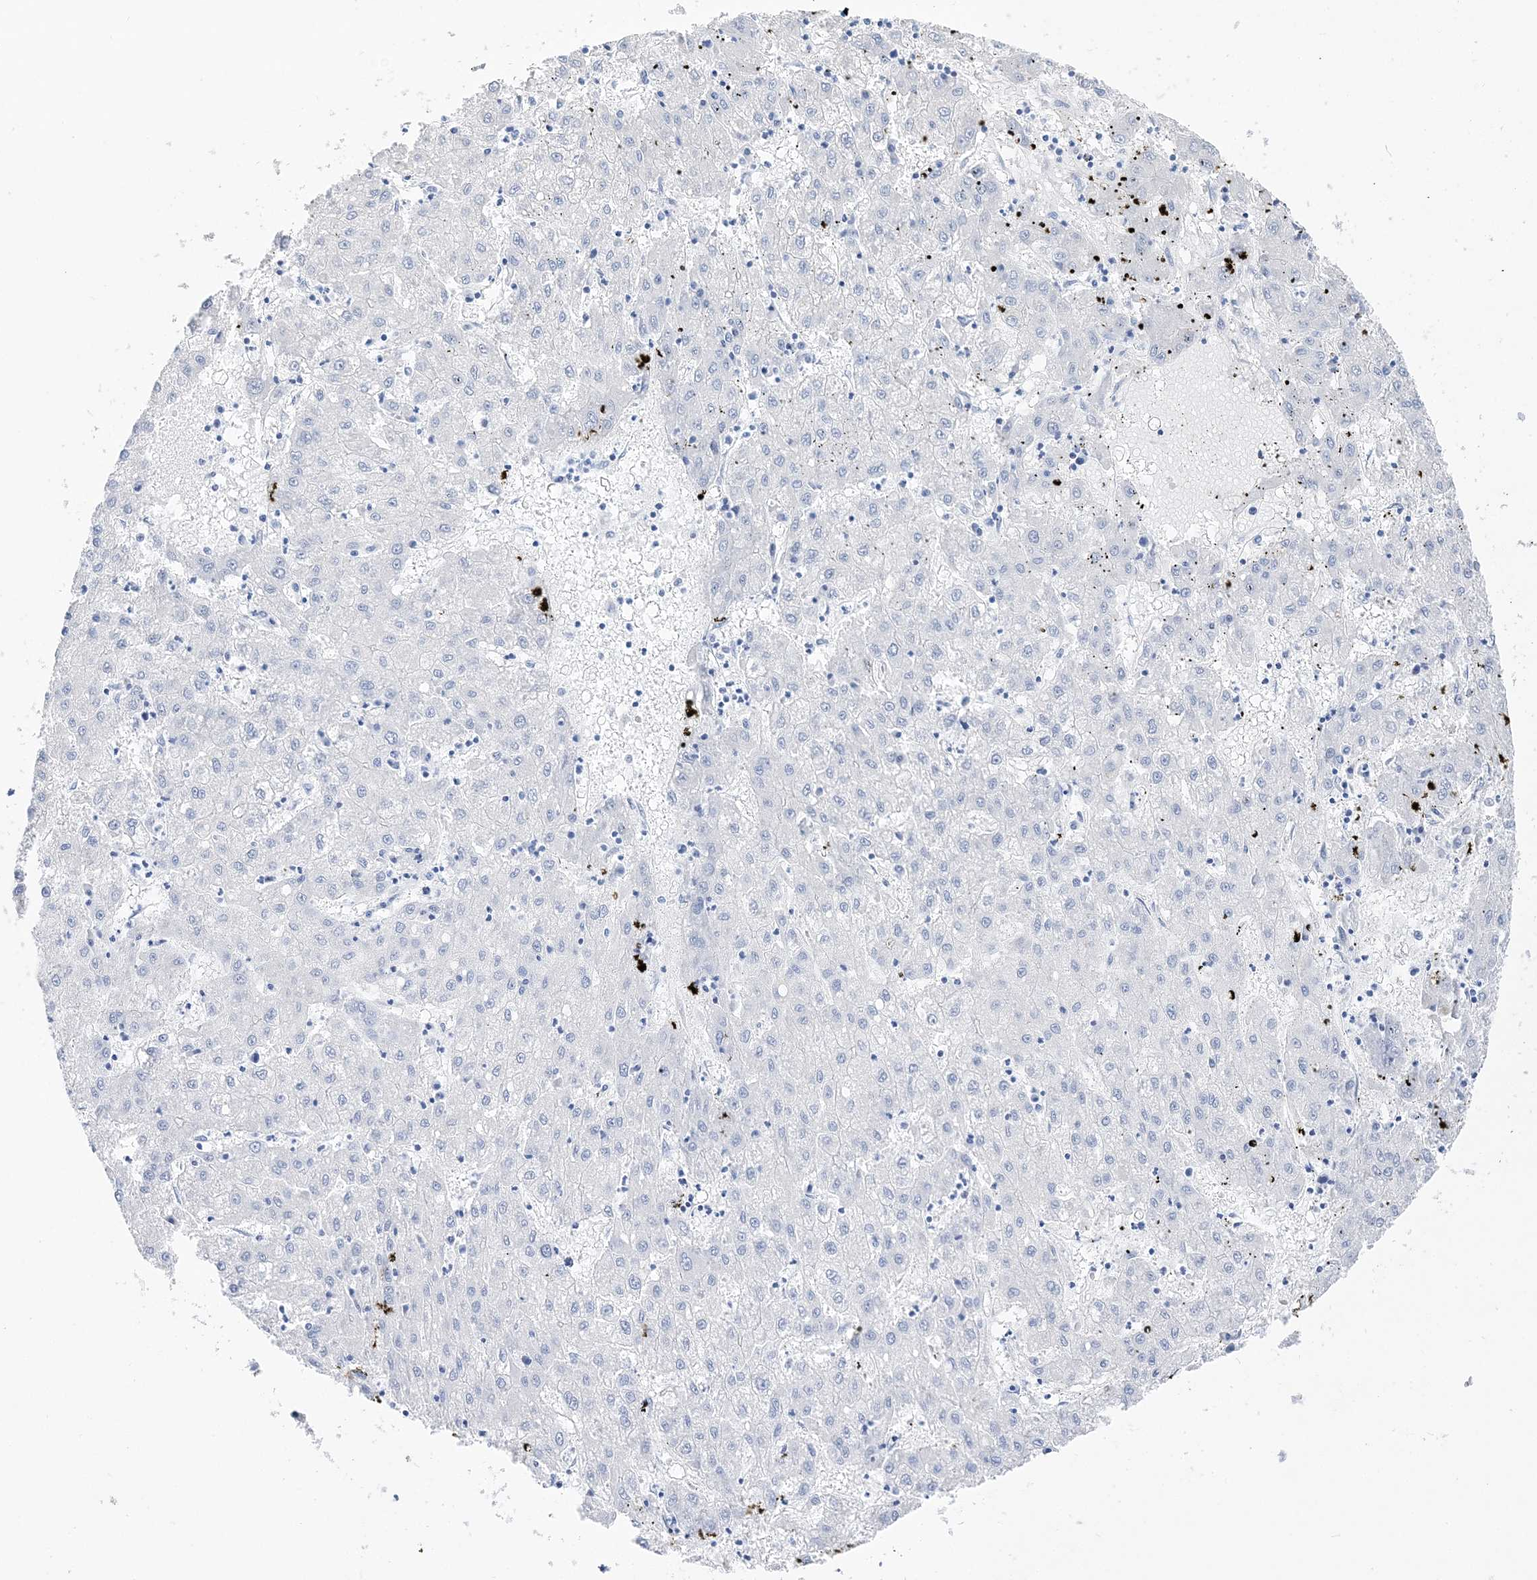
{"staining": {"intensity": "negative", "quantity": "none", "location": "none"}, "tissue": "liver cancer", "cell_type": "Tumor cells", "image_type": "cancer", "snomed": [{"axis": "morphology", "description": "Carcinoma, Hepatocellular, NOS"}, {"axis": "topography", "description": "Liver"}], "caption": "Immunohistochemistry of liver cancer (hepatocellular carcinoma) displays no expression in tumor cells.", "gene": "TSPYL6", "patient": {"sex": "male", "age": 72}}